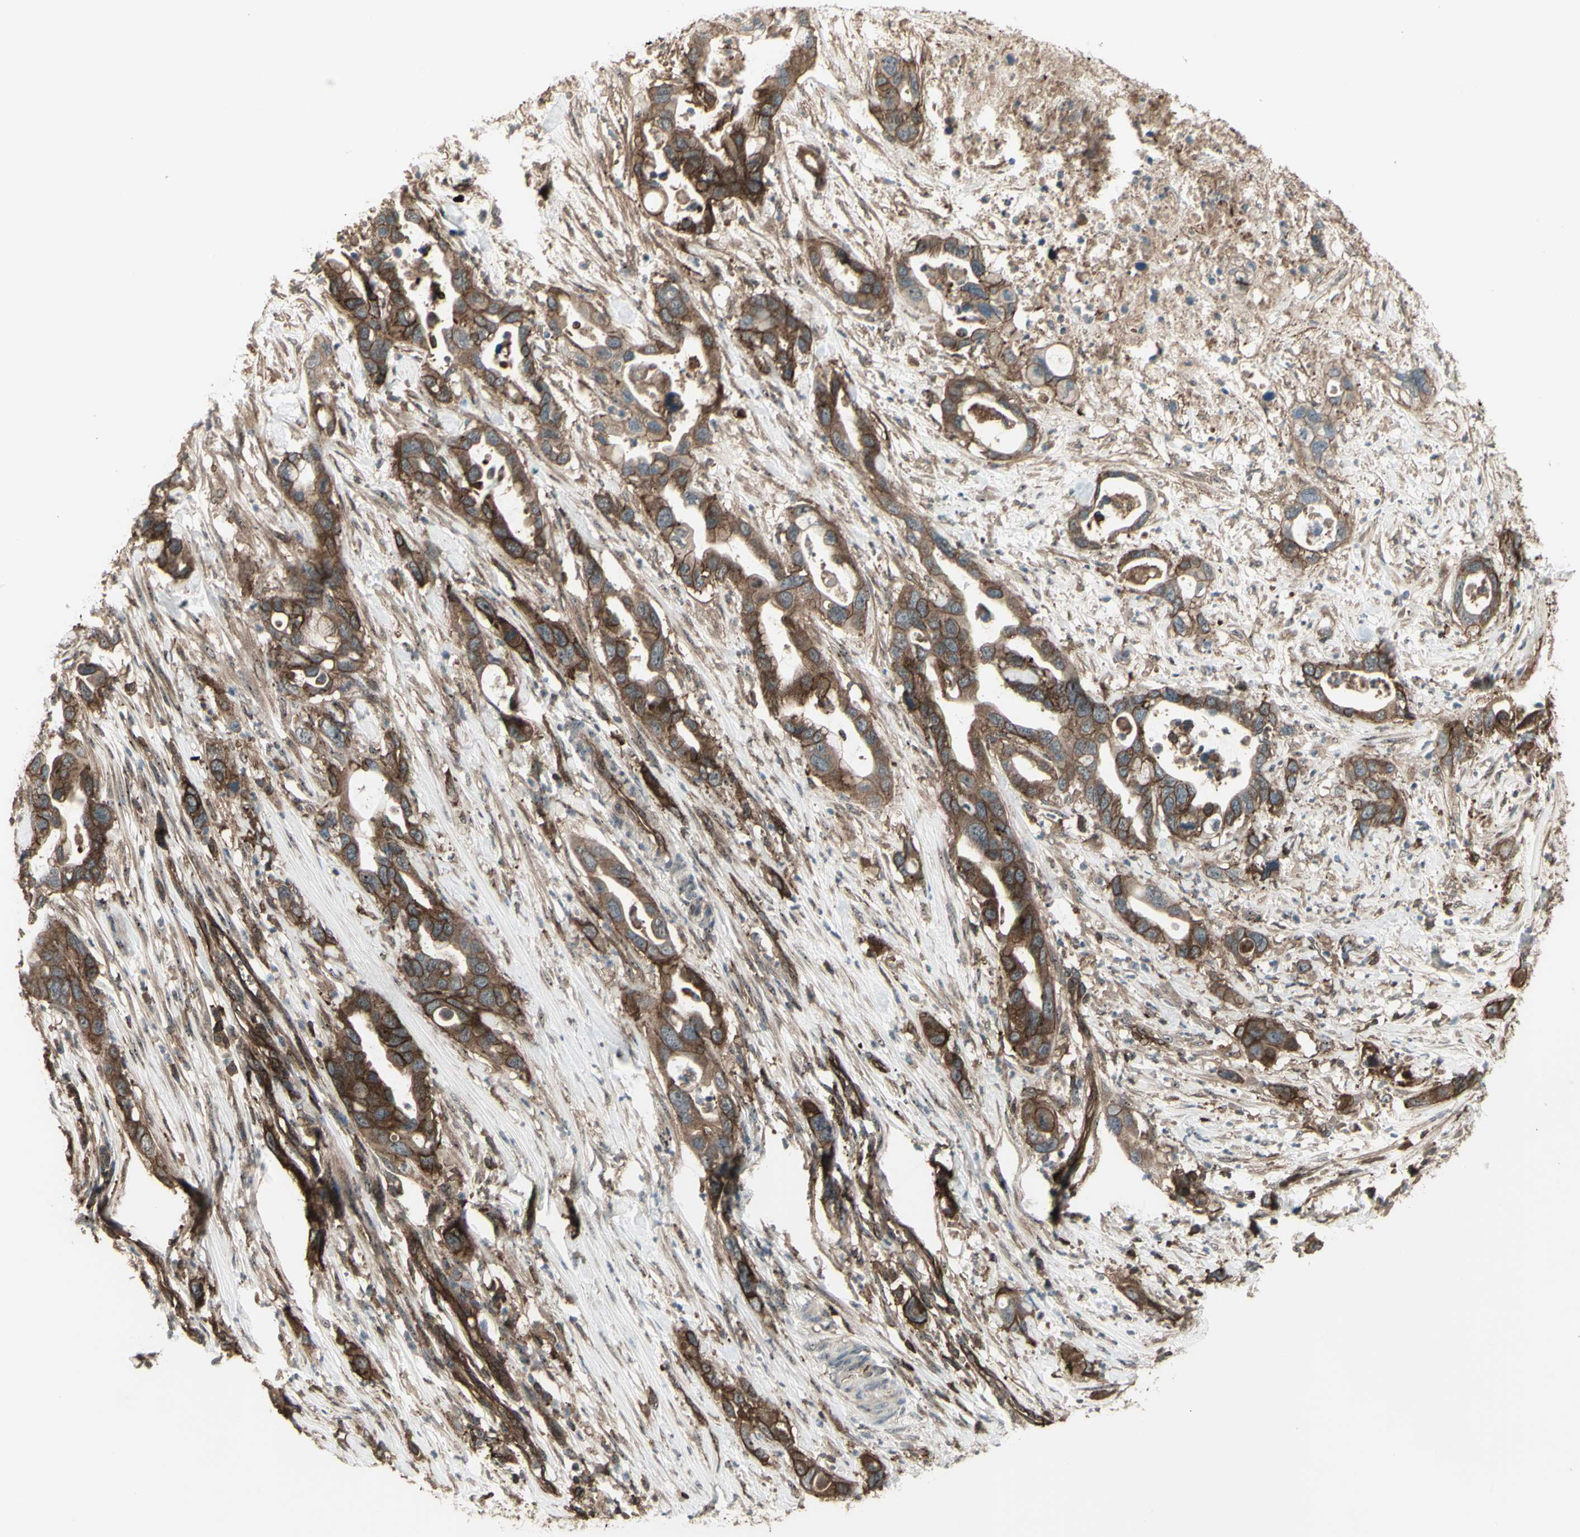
{"staining": {"intensity": "moderate", "quantity": ">75%", "location": "cytoplasmic/membranous"}, "tissue": "pancreatic cancer", "cell_type": "Tumor cells", "image_type": "cancer", "snomed": [{"axis": "morphology", "description": "Adenocarcinoma, NOS"}, {"axis": "topography", "description": "Pancreas"}], "caption": "Protein analysis of pancreatic cancer tissue displays moderate cytoplasmic/membranous positivity in about >75% of tumor cells.", "gene": "FXYD5", "patient": {"sex": "female", "age": 71}}